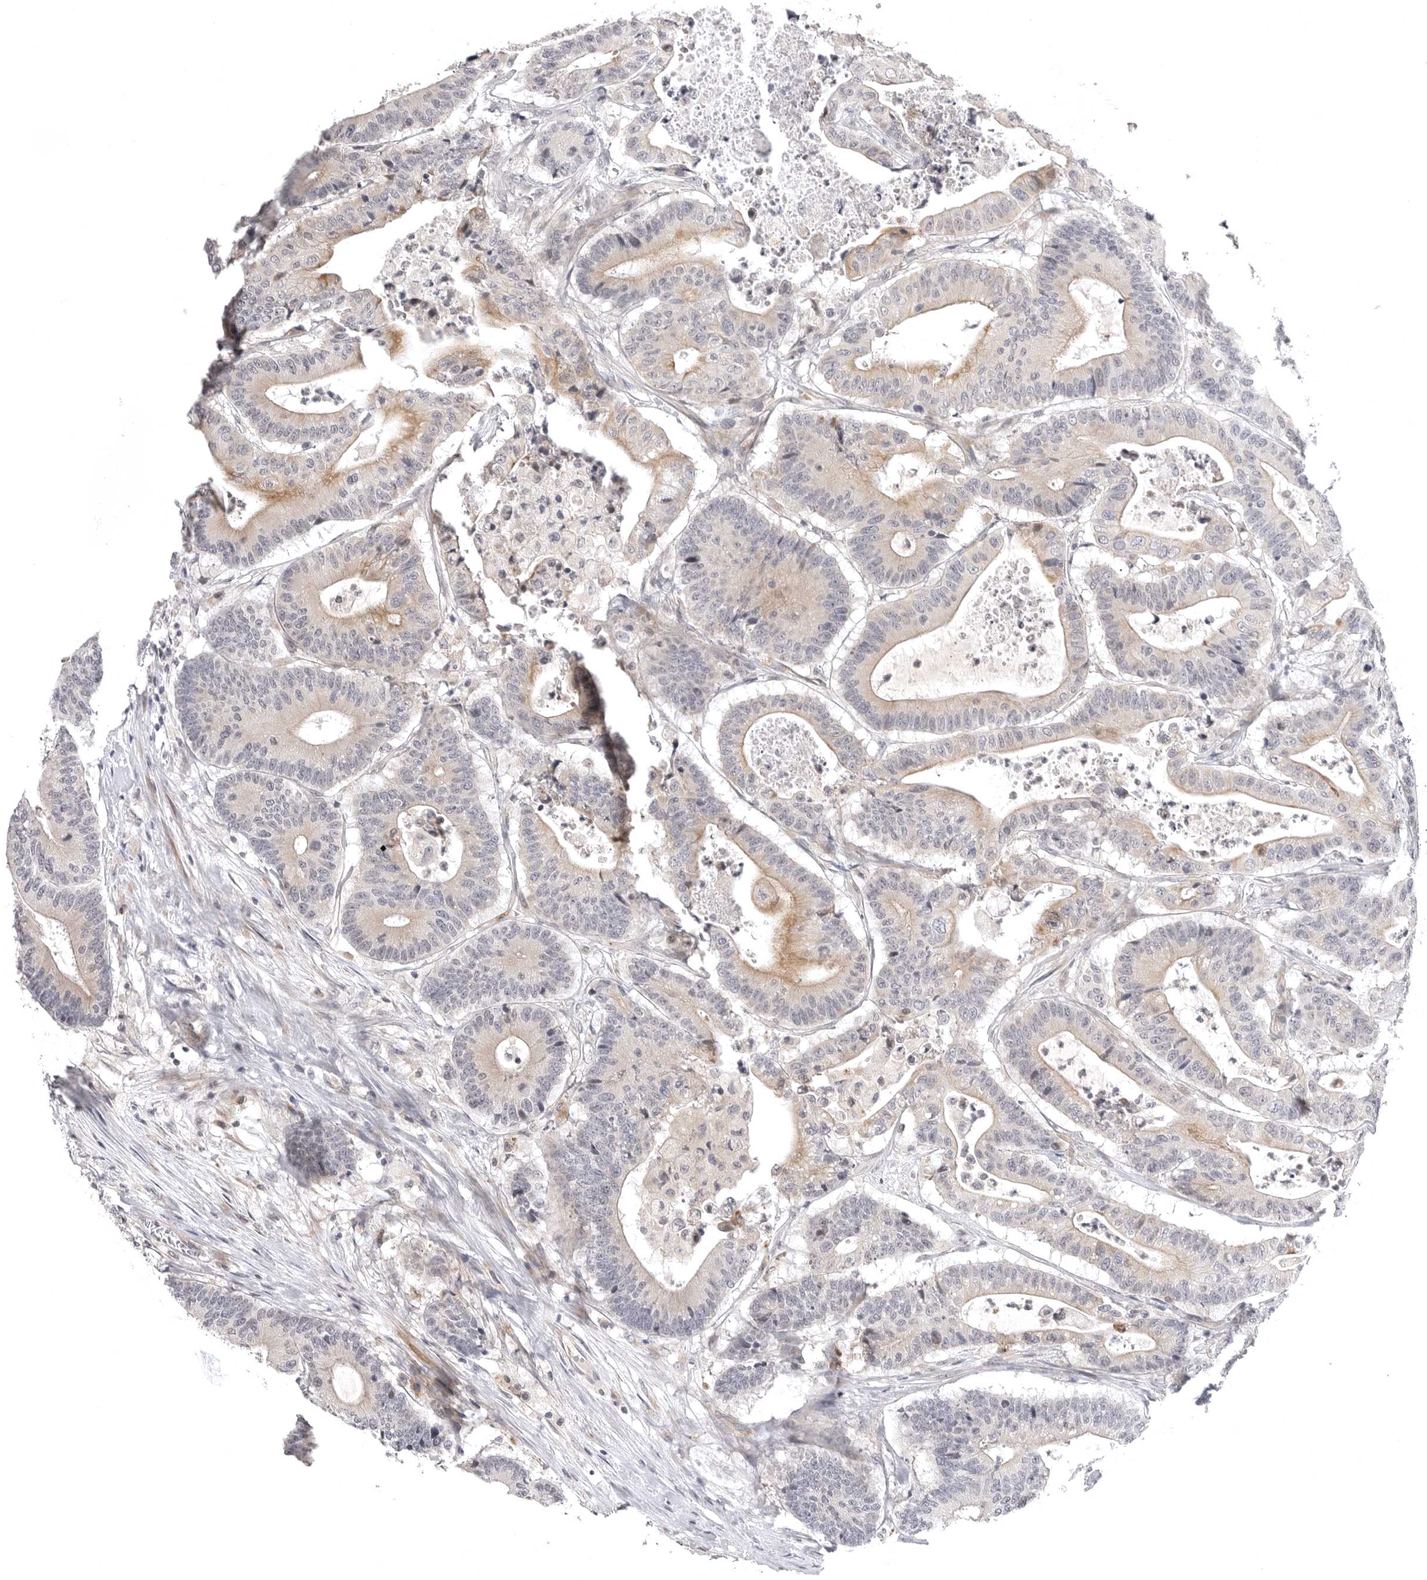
{"staining": {"intensity": "moderate", "quantity": ">75%", "location": "cytoplasmic/membranous"}, "tissue": "colorectal cancer", "cell_type": "Tumor cells", "image_type": "cancer", "snomed": [{"axis": "morphology", "description": "Adenocarcinoma, NOS"}, {"axis": "topography", "description": "Colon"}], "caption": "Immunohistochemical staining of colorectal adenocarcinoma demonstrates medium levels of moderate cytoplasmic/membranous expression in approximately >75% of tumor cells.", "gene": "CD300LD", "patient": {"sex": "female", "age": 84}}